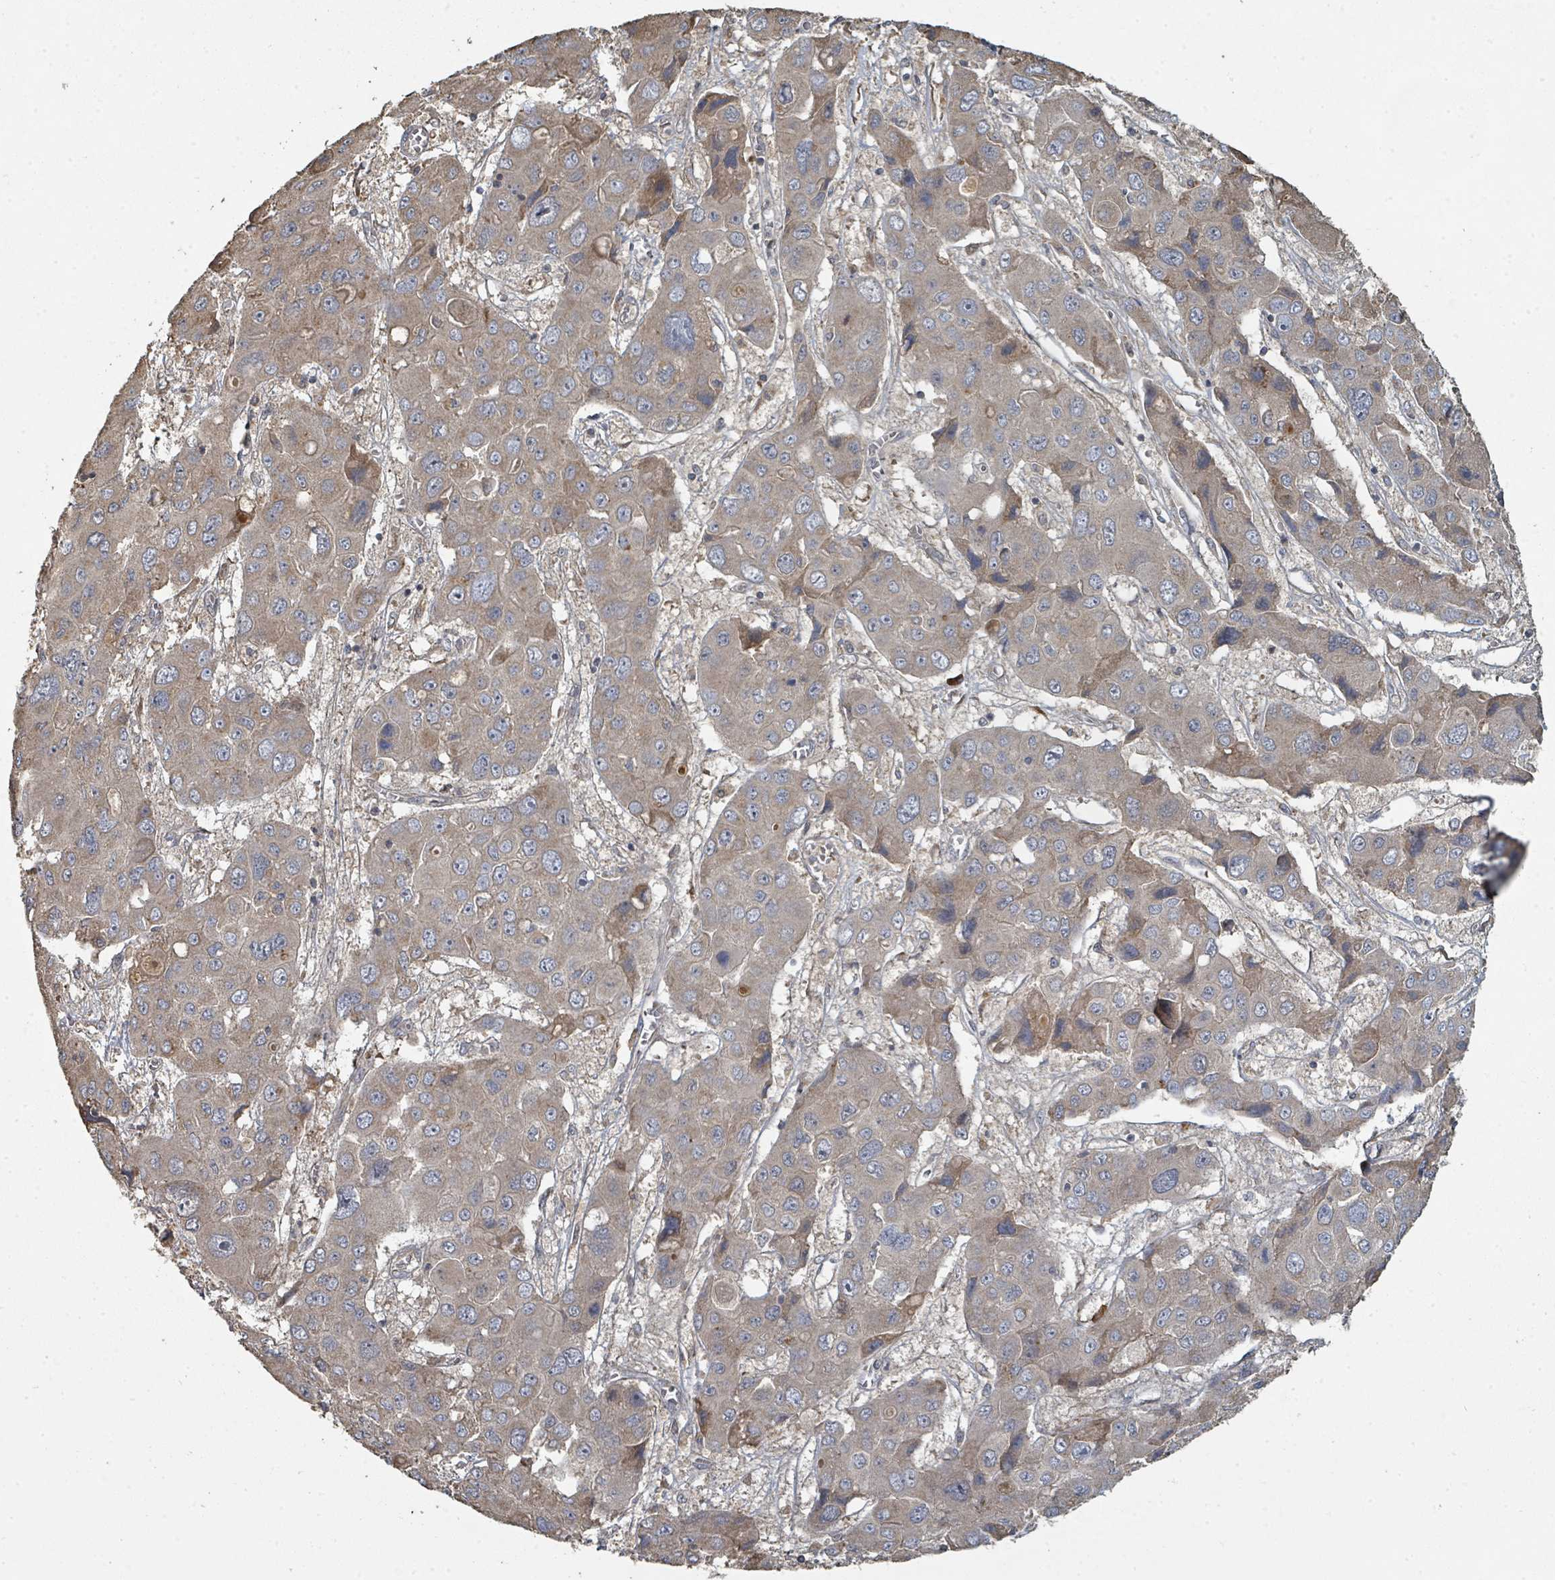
{"staining": {"intensity": "weak", "quantity": "25%-75%", "location": "cytoplasmic/membranous"}, "tissue": "liver cancer", "cell_type": "Tumor cells", "image_type": "cancer", "snomed": [{"axis": "morphology", "description": "Cholangiocarcinoma"}, {"axis": "topography", "description": "Liver"}], "caption": "DAB immunohistochemical staining of human liver cholangiocarcinoma exhibits weak cytoplasmic/membranous protein positivity in approximately 25%-75% of tumor cells. The staining was performed using DAB, with brown indicating positive protein expression. Nuclei are stained blue with hematoxylin.", "gene": "WDFY1", "patient": {"sex": "male", "age": 67}}